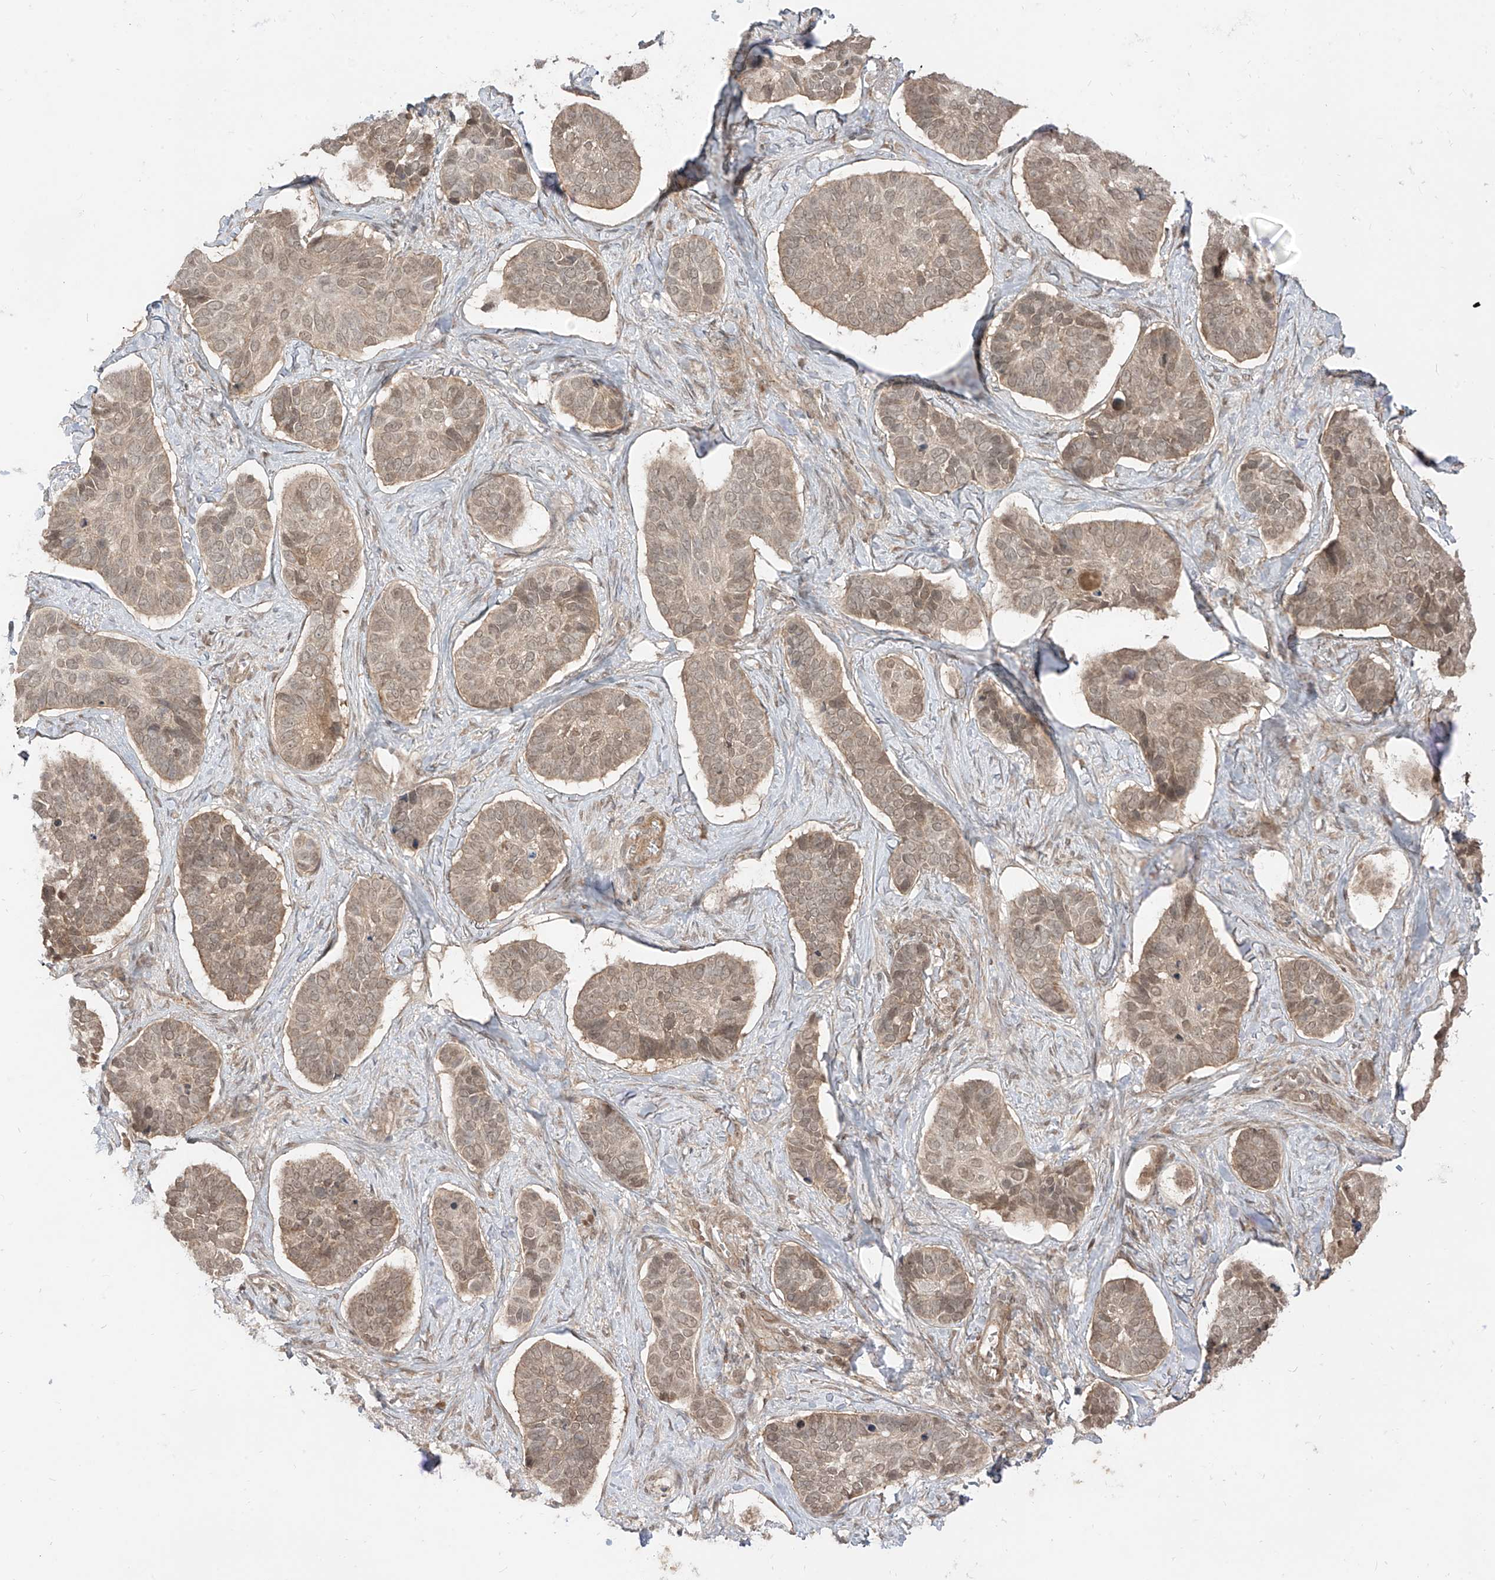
{"staining": {"intensity": "weak", "quantity": ">75%", "location": "cytoplasmic/membranous,nuclear"}, "tissue": "skin cancer", "cell_type": "Tumor cells", "image_type": "cancer", "snomed": [{"axis": "morphology", "description": "Basal cell carcinoma"}, {"axis": "topography", "description": "Skin"}], "caption": "The image displays immunohistochemical staining of skin cancer (basal cell carcinoma). There is weak cytoplasmic/membranous and nuclear staining is present in about >75% of tumor cells.", "gene": "LCOR", "patient": {"sex": "male", "age": 62}}